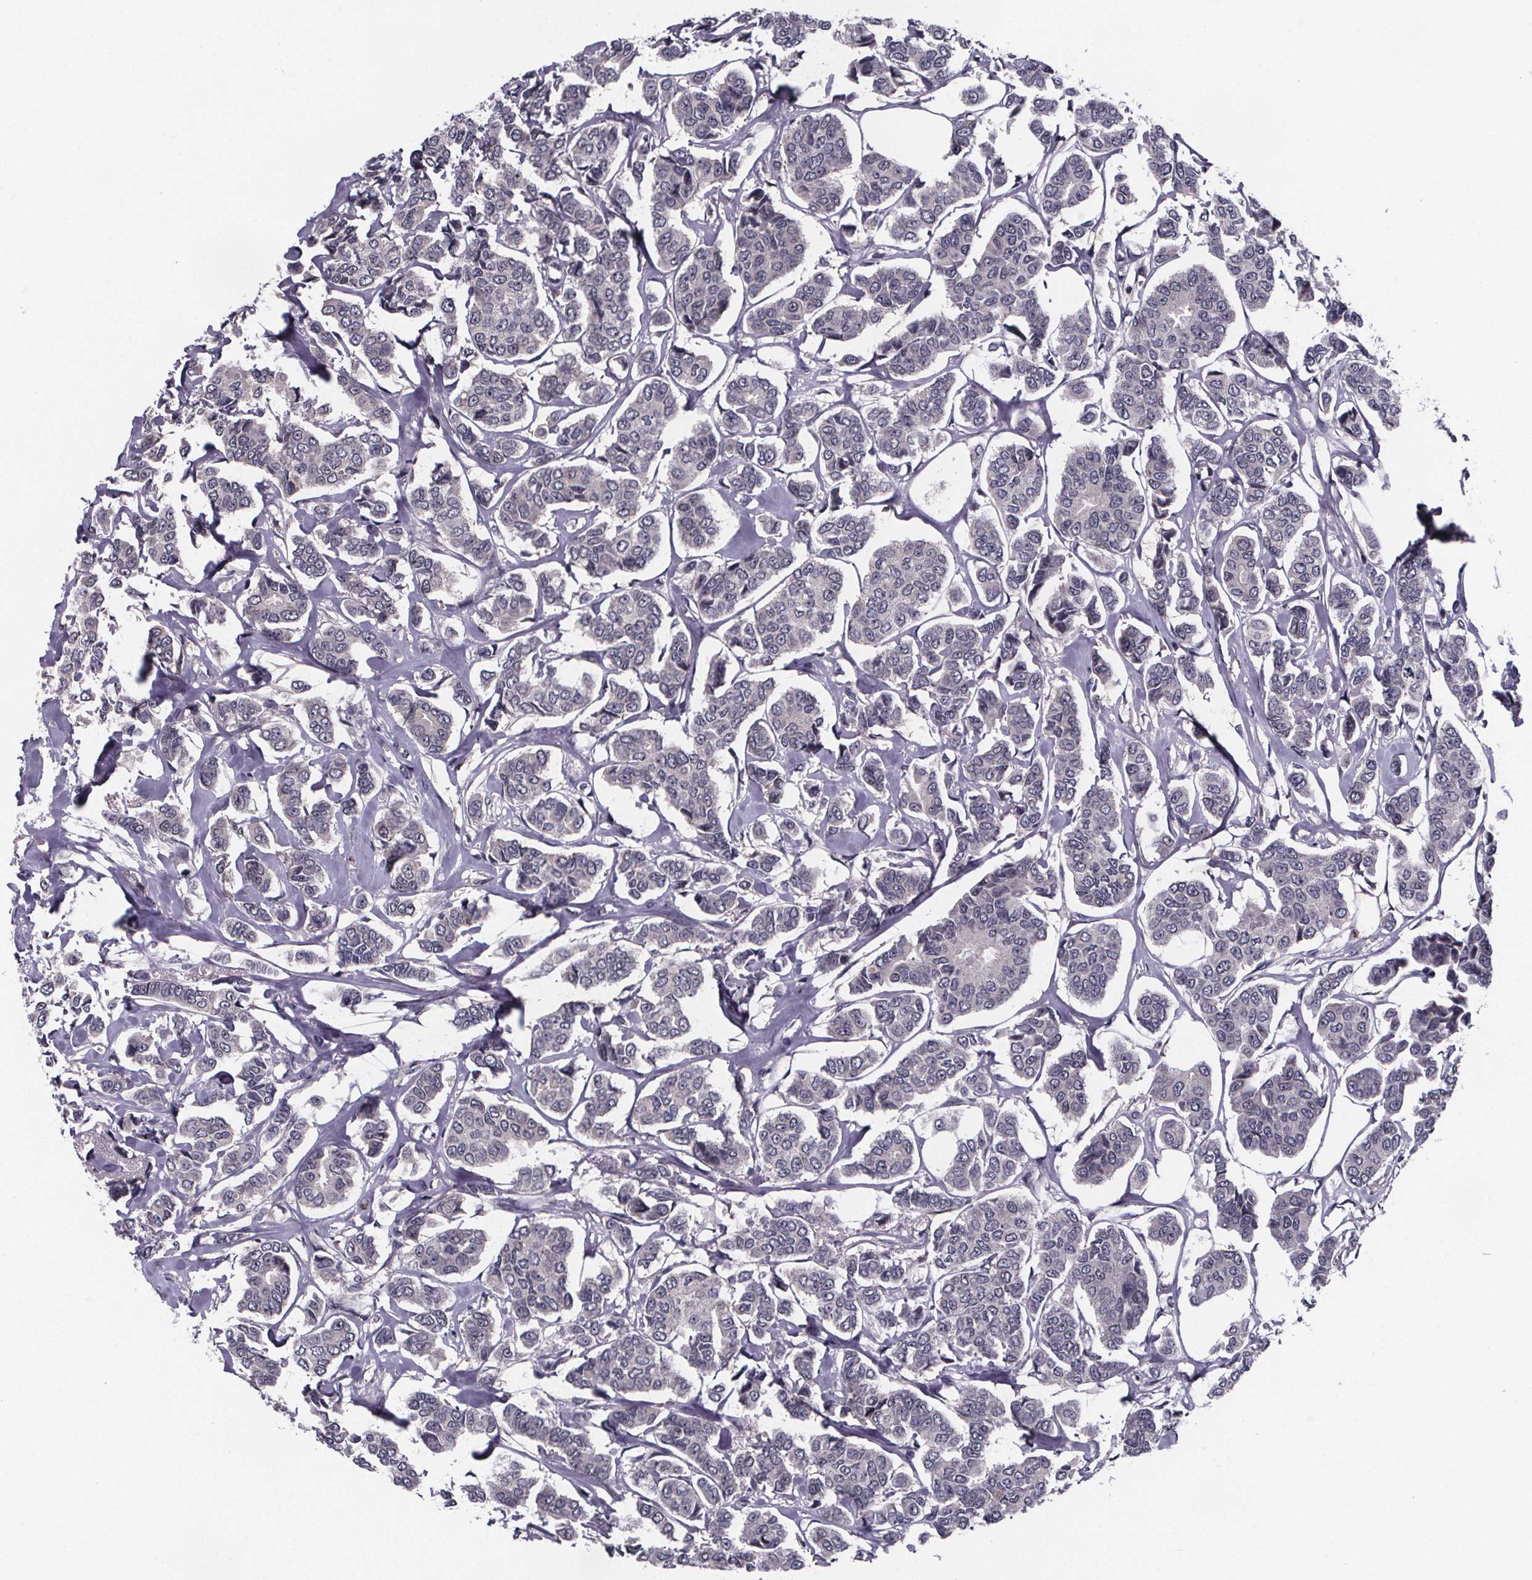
{"staining": {"intensity": "negative", "quantity": "none", "location": "none"}, "tissue": "breast cancer", "cell_type": "Tumor cells", "image_type": "cancer", "snomed": [{"axis": "morphology", "description": "Duct carcinoma"}, {"axis": "topography", "description": "Breast"}], "caption": "Tumor cells show no significant protein staining in intraductal carcinoma (breast). (Stains: DAB IHC with hematoxylin counter stain, Microscopy: brightfield microscopy at high magnification).", "gene": "FN3KRP", "patient": {"sex": "female", "age": 94}}